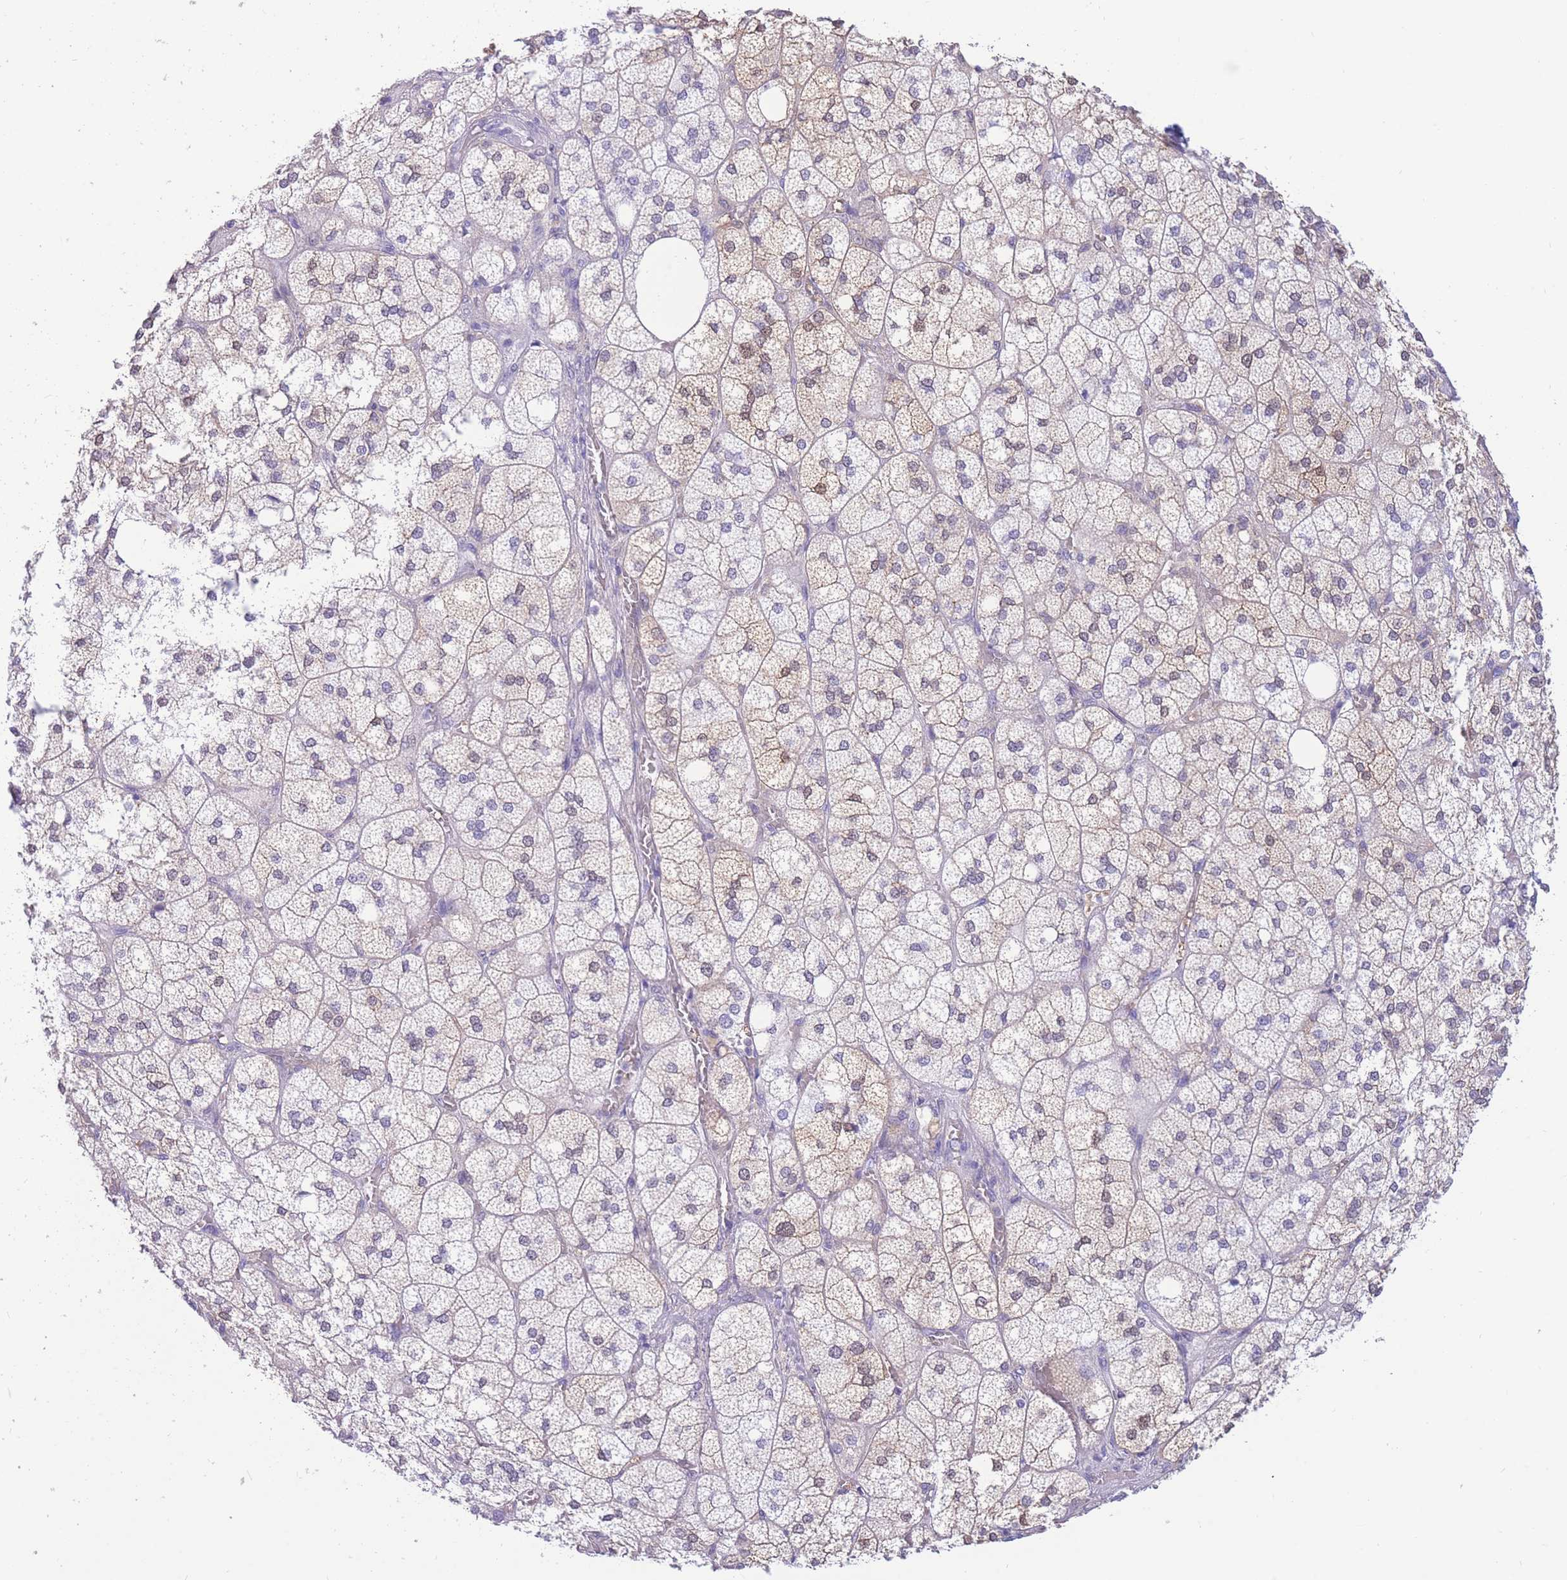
{"staining": {"intensity": "weak", "quantity": "25%-75%", "location": "cytoplasmic/membranous,nuclear"}, "tissue": "adrenal gland", "cell_type": "Glandular cells", "image_type": "normal", "snomed": [{"axis": "morphology", "description": "Normal tissue, NOS"}, {"axis": "topography", "description": "Adrenal gland"}], "caption": "Brown immunohistochemical staining in benign human adrenal gland demonstrates weak cytoplasmic/membranous,nuclear expression in about 25%-75% of glandular cells.", "gene": "SULT1A1", "patient": {"sex": "male", "age": 61}}